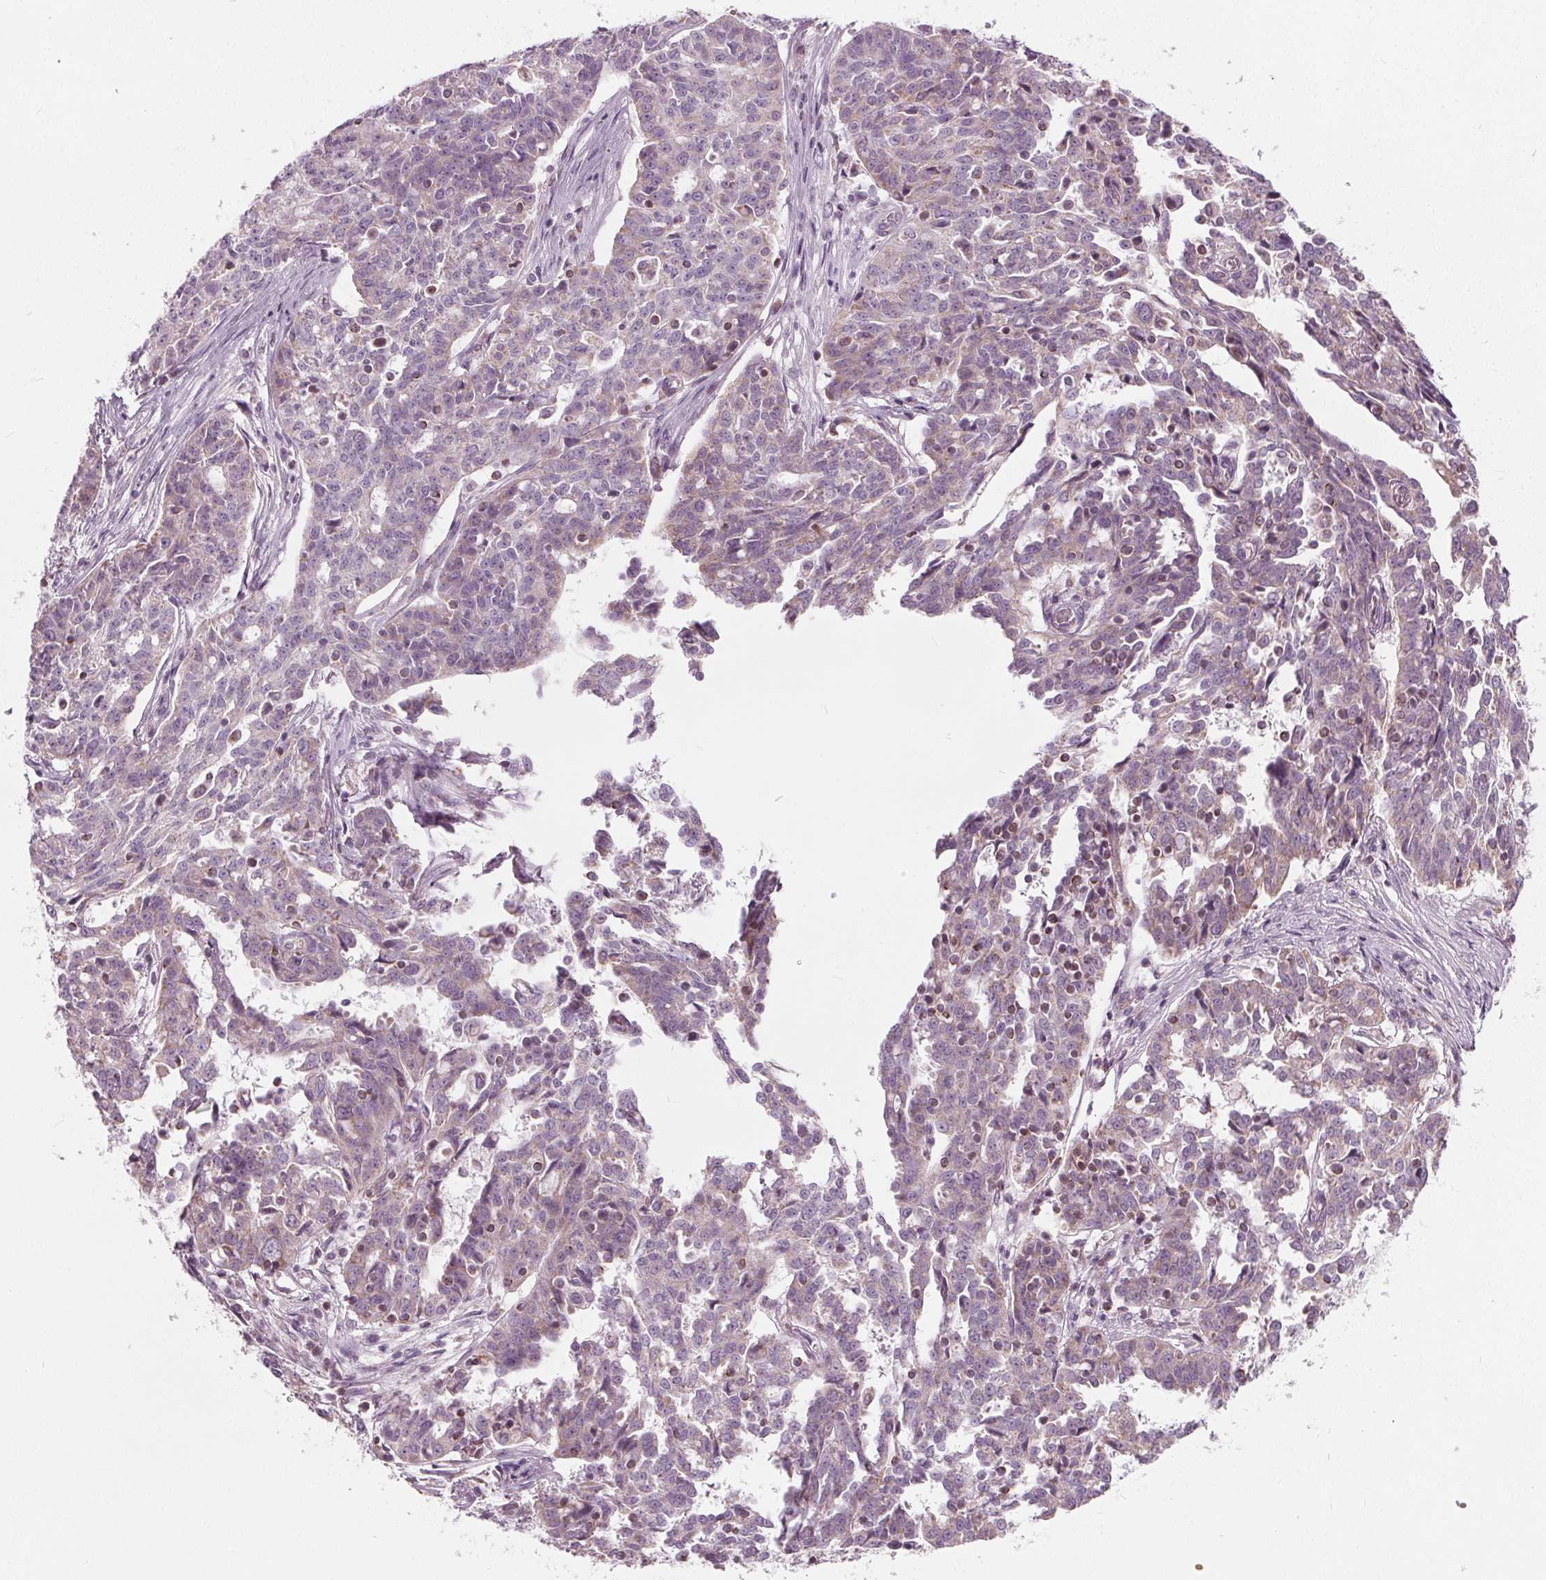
{"staining": {"intensity": "weak", "quantity": "<25%", "location": "cytoplasmic/membranous"}, "tissue": "ovarian cancer", "cell_type": "Tumor cells", "image_type": "cancer", "snomed": [{"axis": "morphology", "description": "Cystadenocarcinoma, serous, NOS"}, {"axis": "topography", "description": "Ovary"}], "caption": "Human ovarian cancer (serous cystadenocarcinoma) stained for a protein using immunohistochemistry demonstrates no positivity in tumor cells.", "gene": "ECI2", "patient": {"sex": "female", "age": 67}}